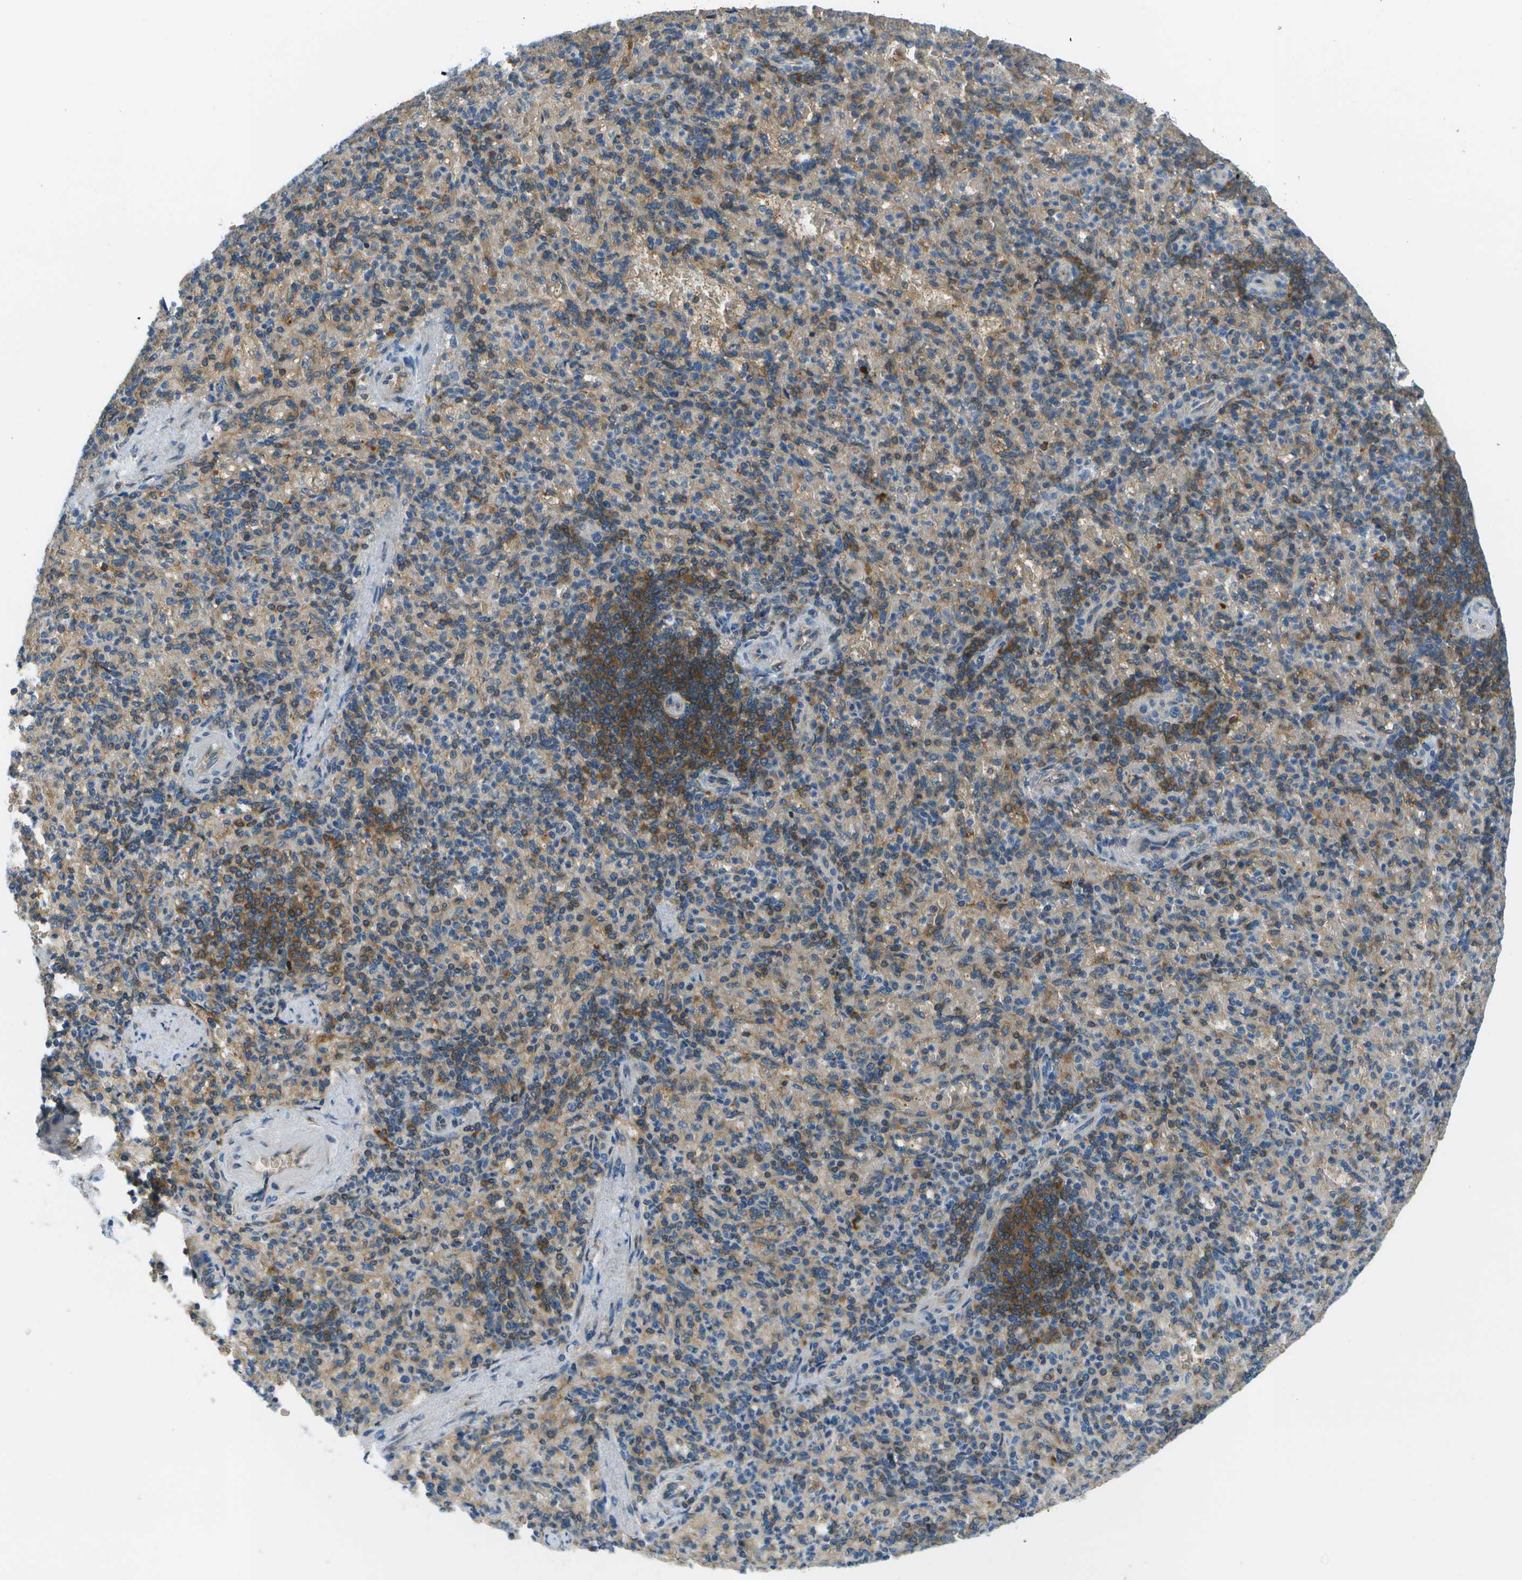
{"staining": {"intensity": "moderate", "quantity": "25%-75%", "location": "cytoplasmic/membranous"}, "tissue": "spleen", "cell_type": "Cells in red pulp", "image_type": "normal", "snomed": [{"axis": "morphology", "description": "Normal tissue, NOS"}, {"axis": "topography", "description": "Spleen"}], "caption": "Spleen stained with immunohistochemistry (IHC) exhibits moderate cytoplasmic/membranous positivity in approximately 25%-75% of cells in red pulp.", "gene": "CTIF", "patient": {"sex": "female", "age": 74}}